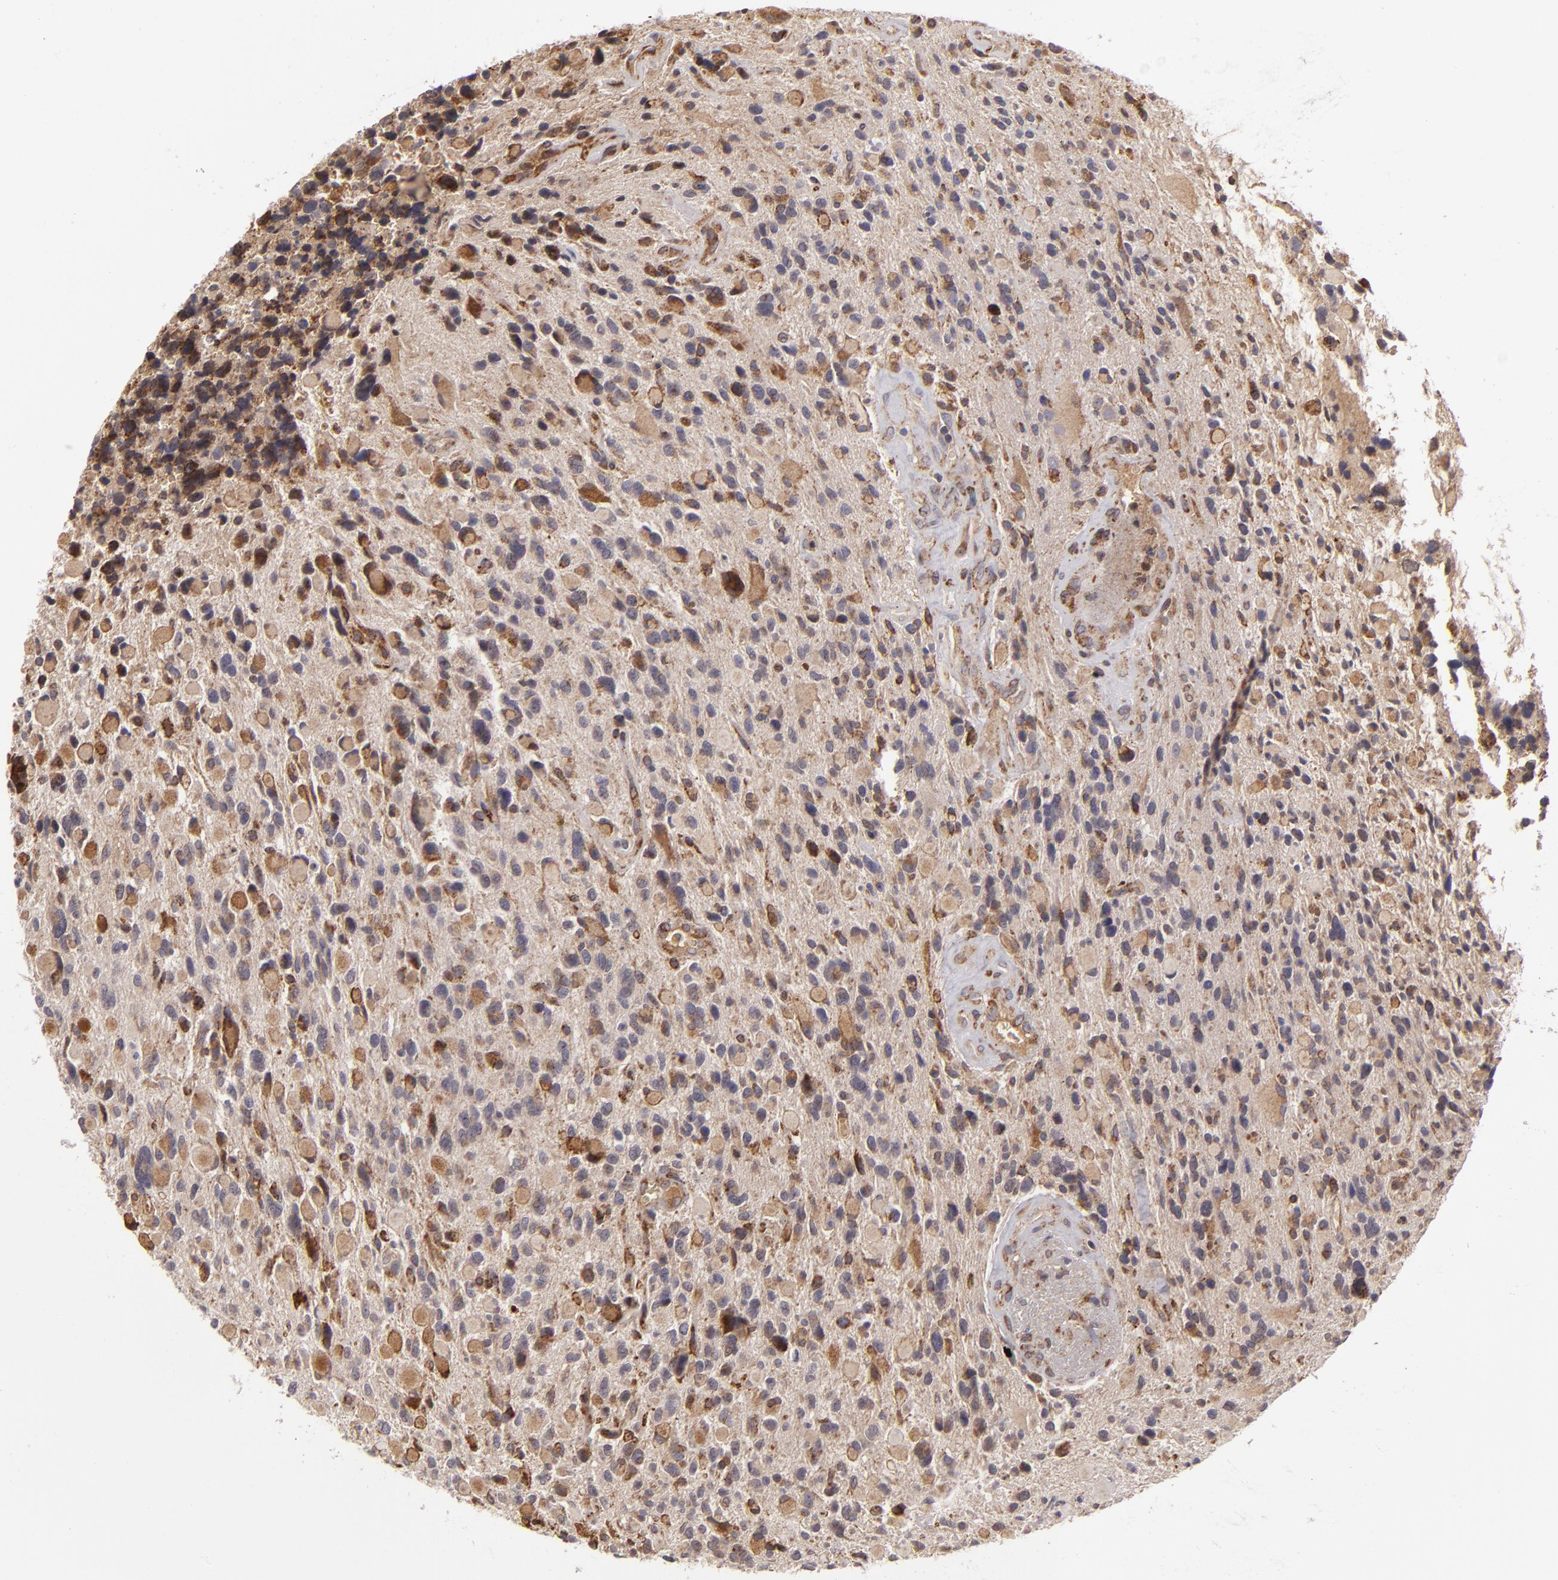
{"staining": {"intensity": "moderate", "quantity": "25%-75%", "location": "cytoplasmic/membranous"}, "tissue": "glioma", "cell_type": "Tumor cells", "image_type": "cancer", "snomed": [{"axis": "morphology", "description": "Glioma, malignant, High grade"}, {"axis": "topography", "description": "Brain"}], "caption": "This micrograph reveals glioma stained with immunohistochemistry to label a protein in brown. The cytoplasmic/membranous of tumor cells show moderate positivity for the protein. Nuclei are counter-stained blue.", "gene": "CFB", "patient": {"sex": "female", "age": 37}}